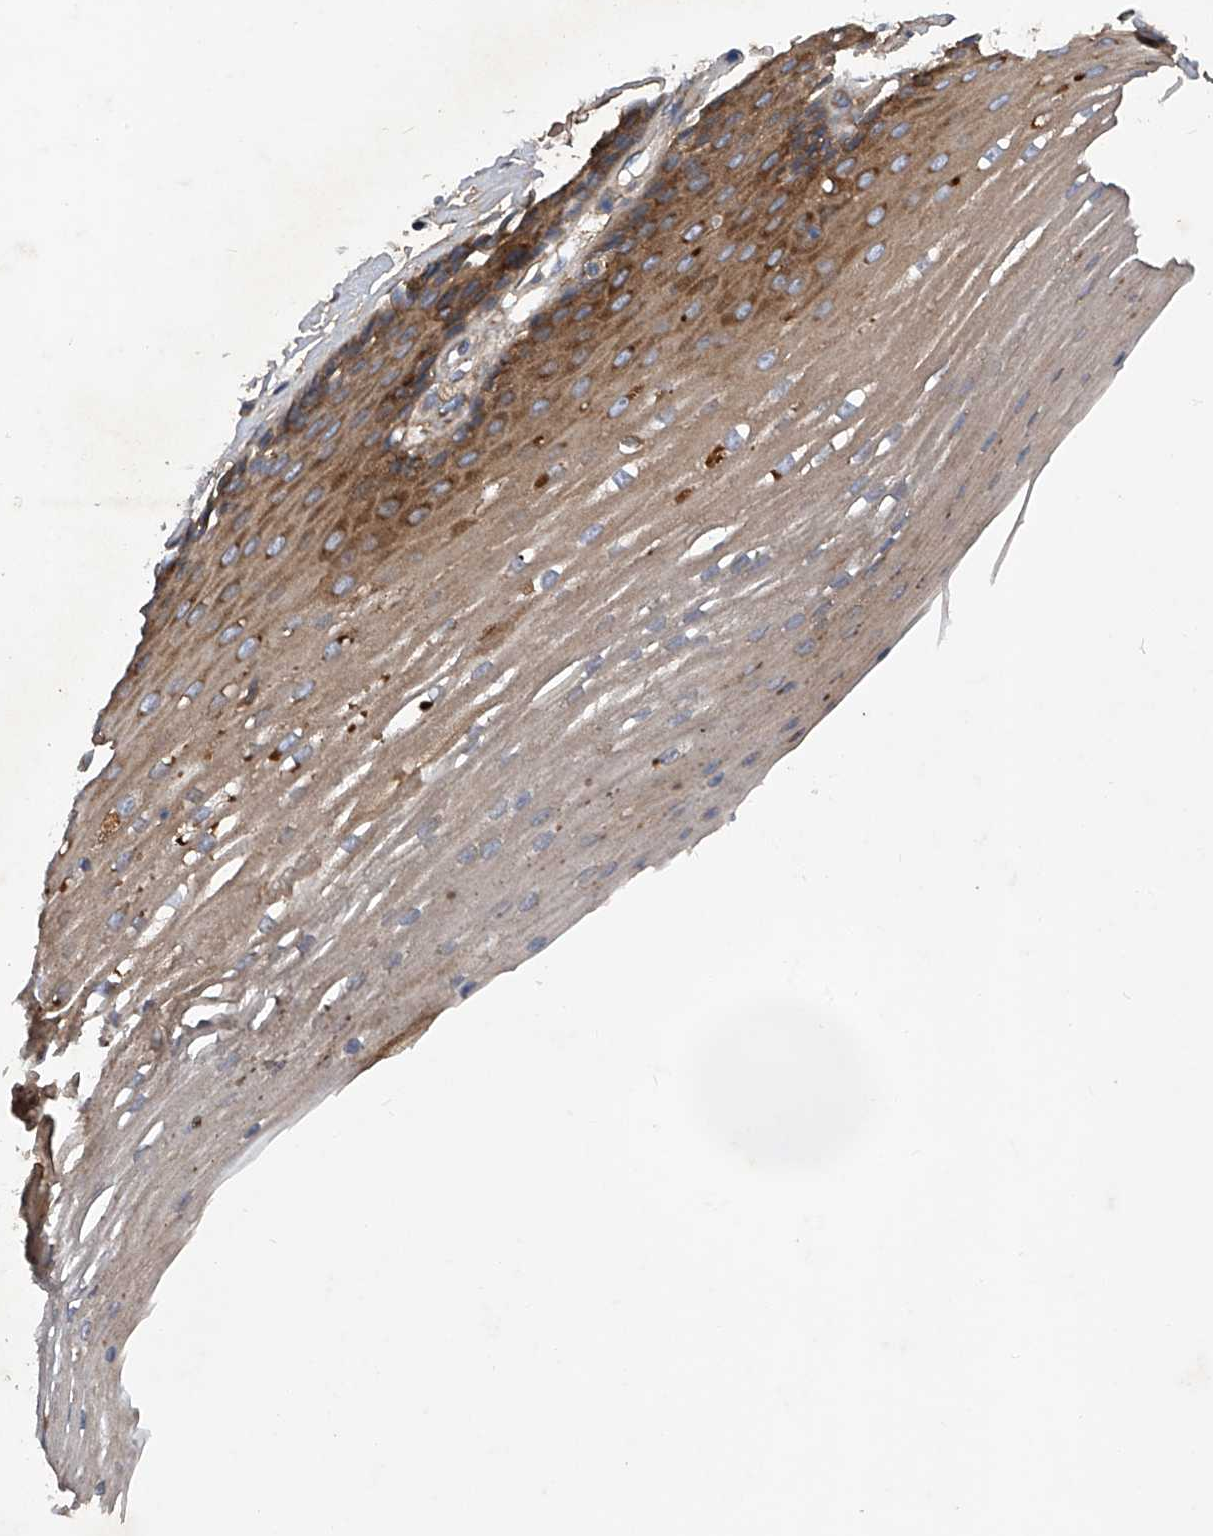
{"staining": {"intensity": "strong", "quantity": ">75%", "location": "cytoplasmic/membranous"}, "tissue": "esophagus", "cell_type": "Squamous epithelial cells", "image_type": "normal", "snomed": [{"axis": "morphology", "description": "Normal tissue, NOS"}, {"axis": "topography", "description": "Esophagus"}], "caption": "Esophagus was stained to show a protein in brown. There is high levels of strong cytoplasmic/membranous positivity in about >75% of squamous epithelial cells. The staining is performed using DAB brown chromogen to label protein expression. The nuclei are counter-stained blue using hematoxylin.", "gene": "ASCC3", "patient": {"sex": "male", "age": 62}}